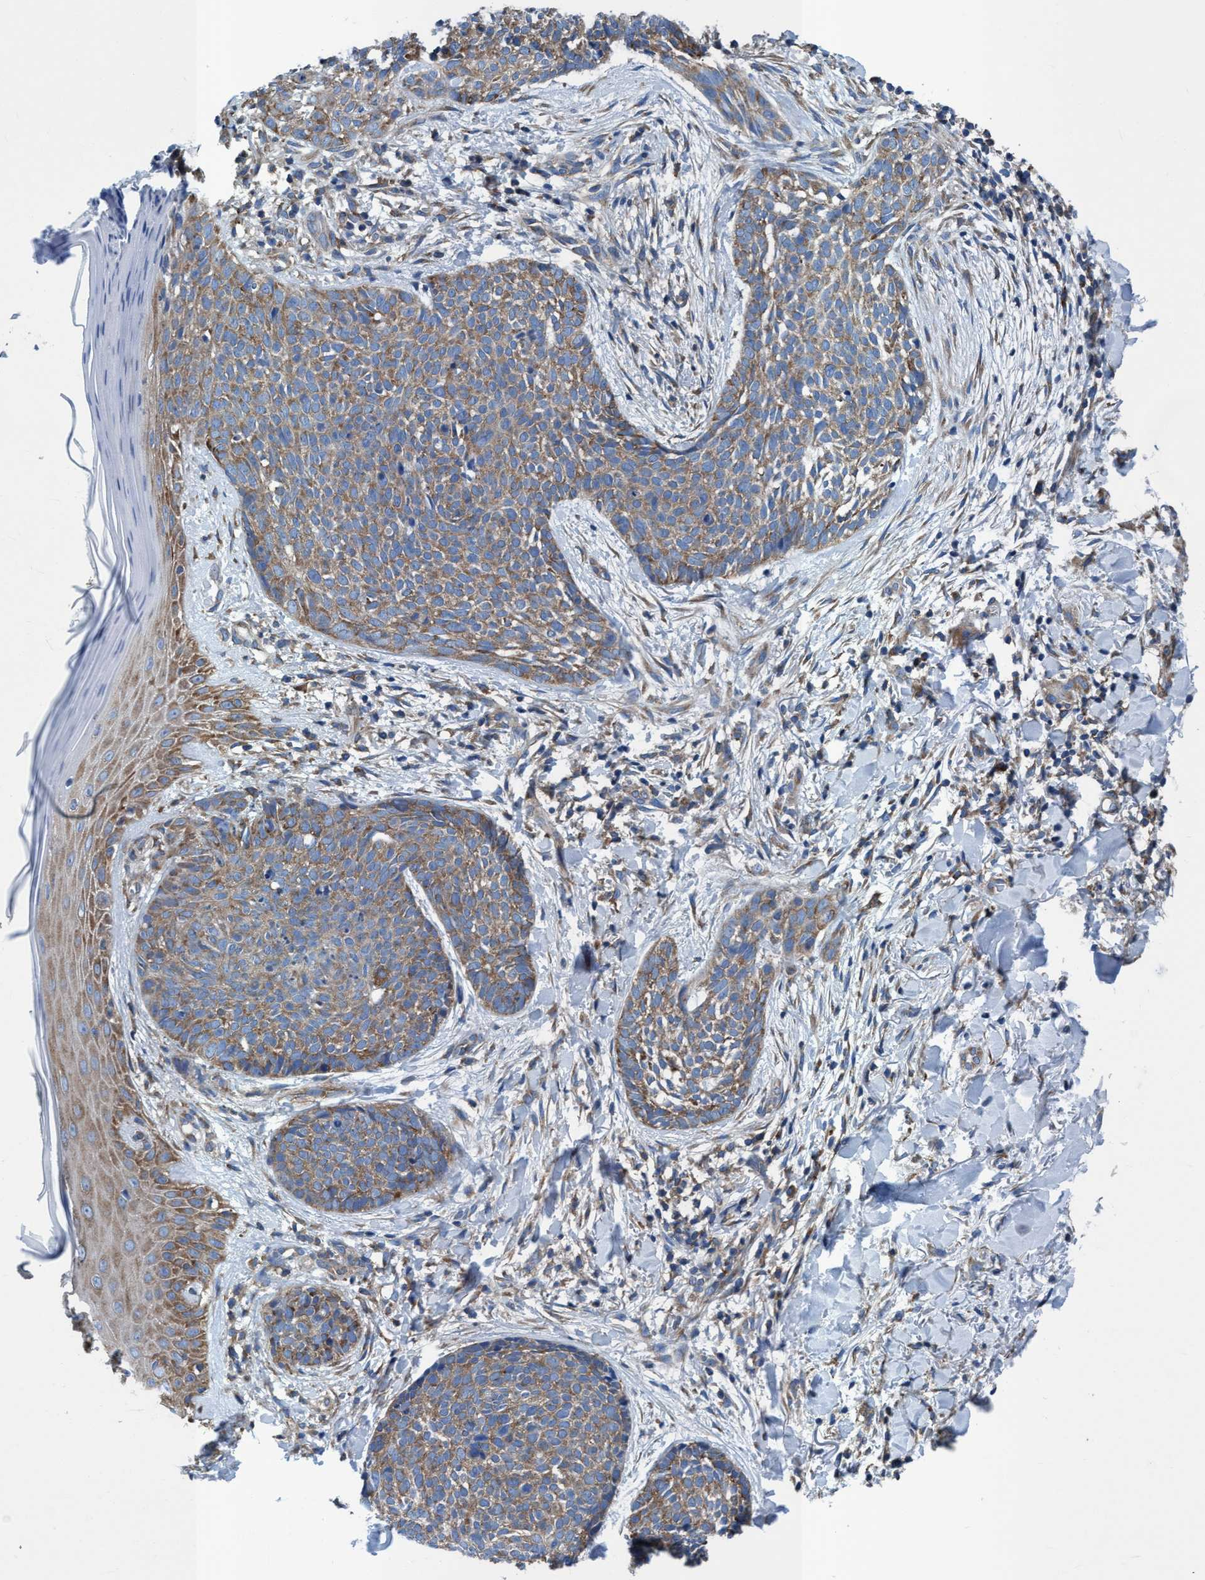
{"staining": {"intensity": "weak", "quantity": ">75%", "location": "cytoplasmic/membranous"}, "tissue": "skin cancer", "cell_type": "Tumor cells", "image_type": "cancer", "snomed": [{"axis": "morphology", "description": "Normal tissue, NOS"}, {"axis": "morphology", "description": "Basal cell carcinoma"}, {"axis": "topography", "description": "Skin"}], "caption": "A micrograph of human skin cancer stained for a protein shows weak cytoplasmic/membranous brown staining in tumor cells.", "gene": "NMT1", "patient": {"sex": "male", "age": 67}}